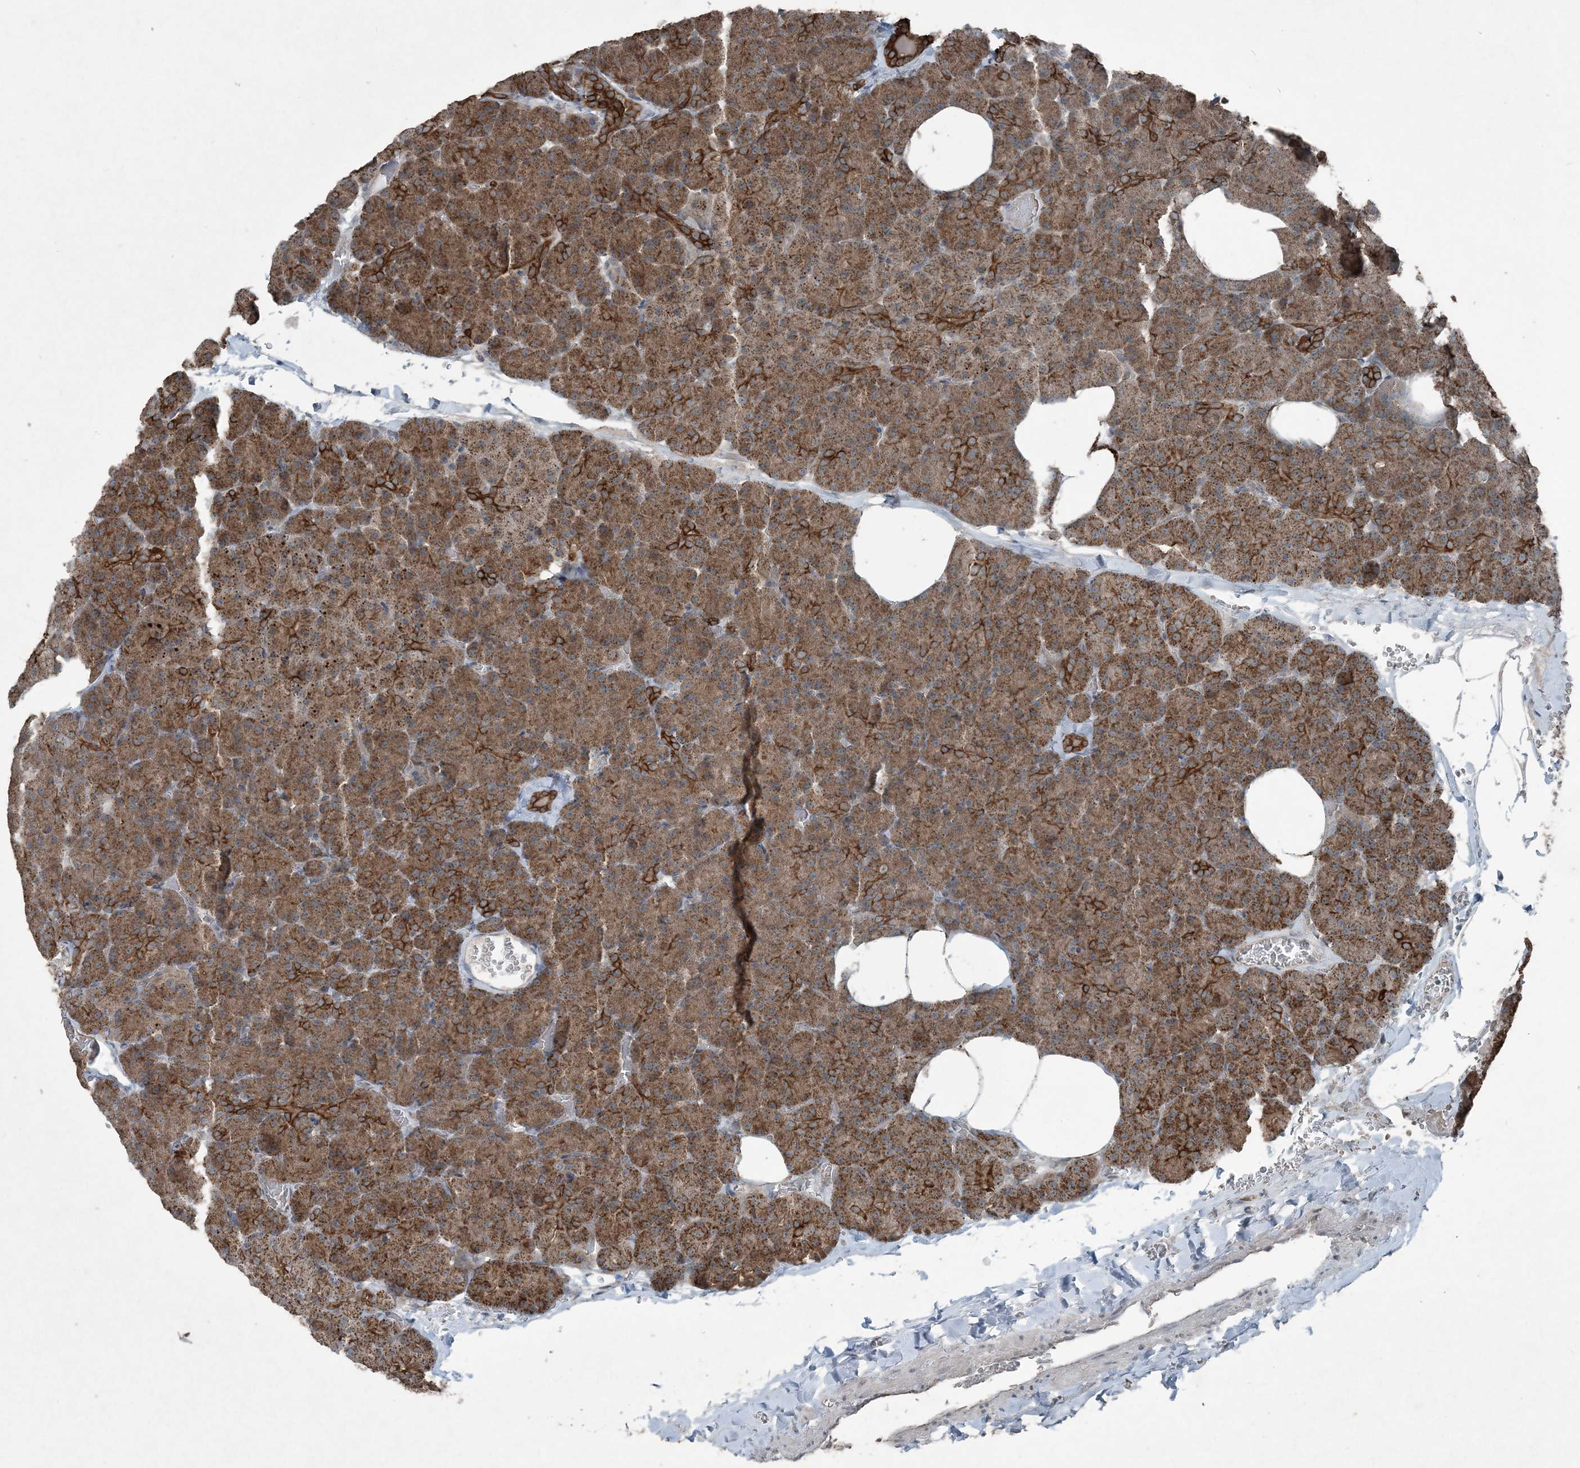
{"staining": {"intensity": "strong", "quantity": ">75%", "location": "cytoplasmic/membranous"}, "tissue": "pancreas", "cell_type": "Exocrine glandular cells", "image_type": "normal", "snomed": [{"axis": "morphology", "description": "Normal tissue, NOS"}, {"axis": "morphology", "description": "Carcinoid, malignant, NOS"}, {"axis": "topography", "description": "Pancreas"}], "caption": "Unremarkable pancreas reveals strong cytoplasmic/membranous expression in about >75% of exocrine glandular cells.", "gene": "PC", "patient": {"sex": "female", "age": 35}}